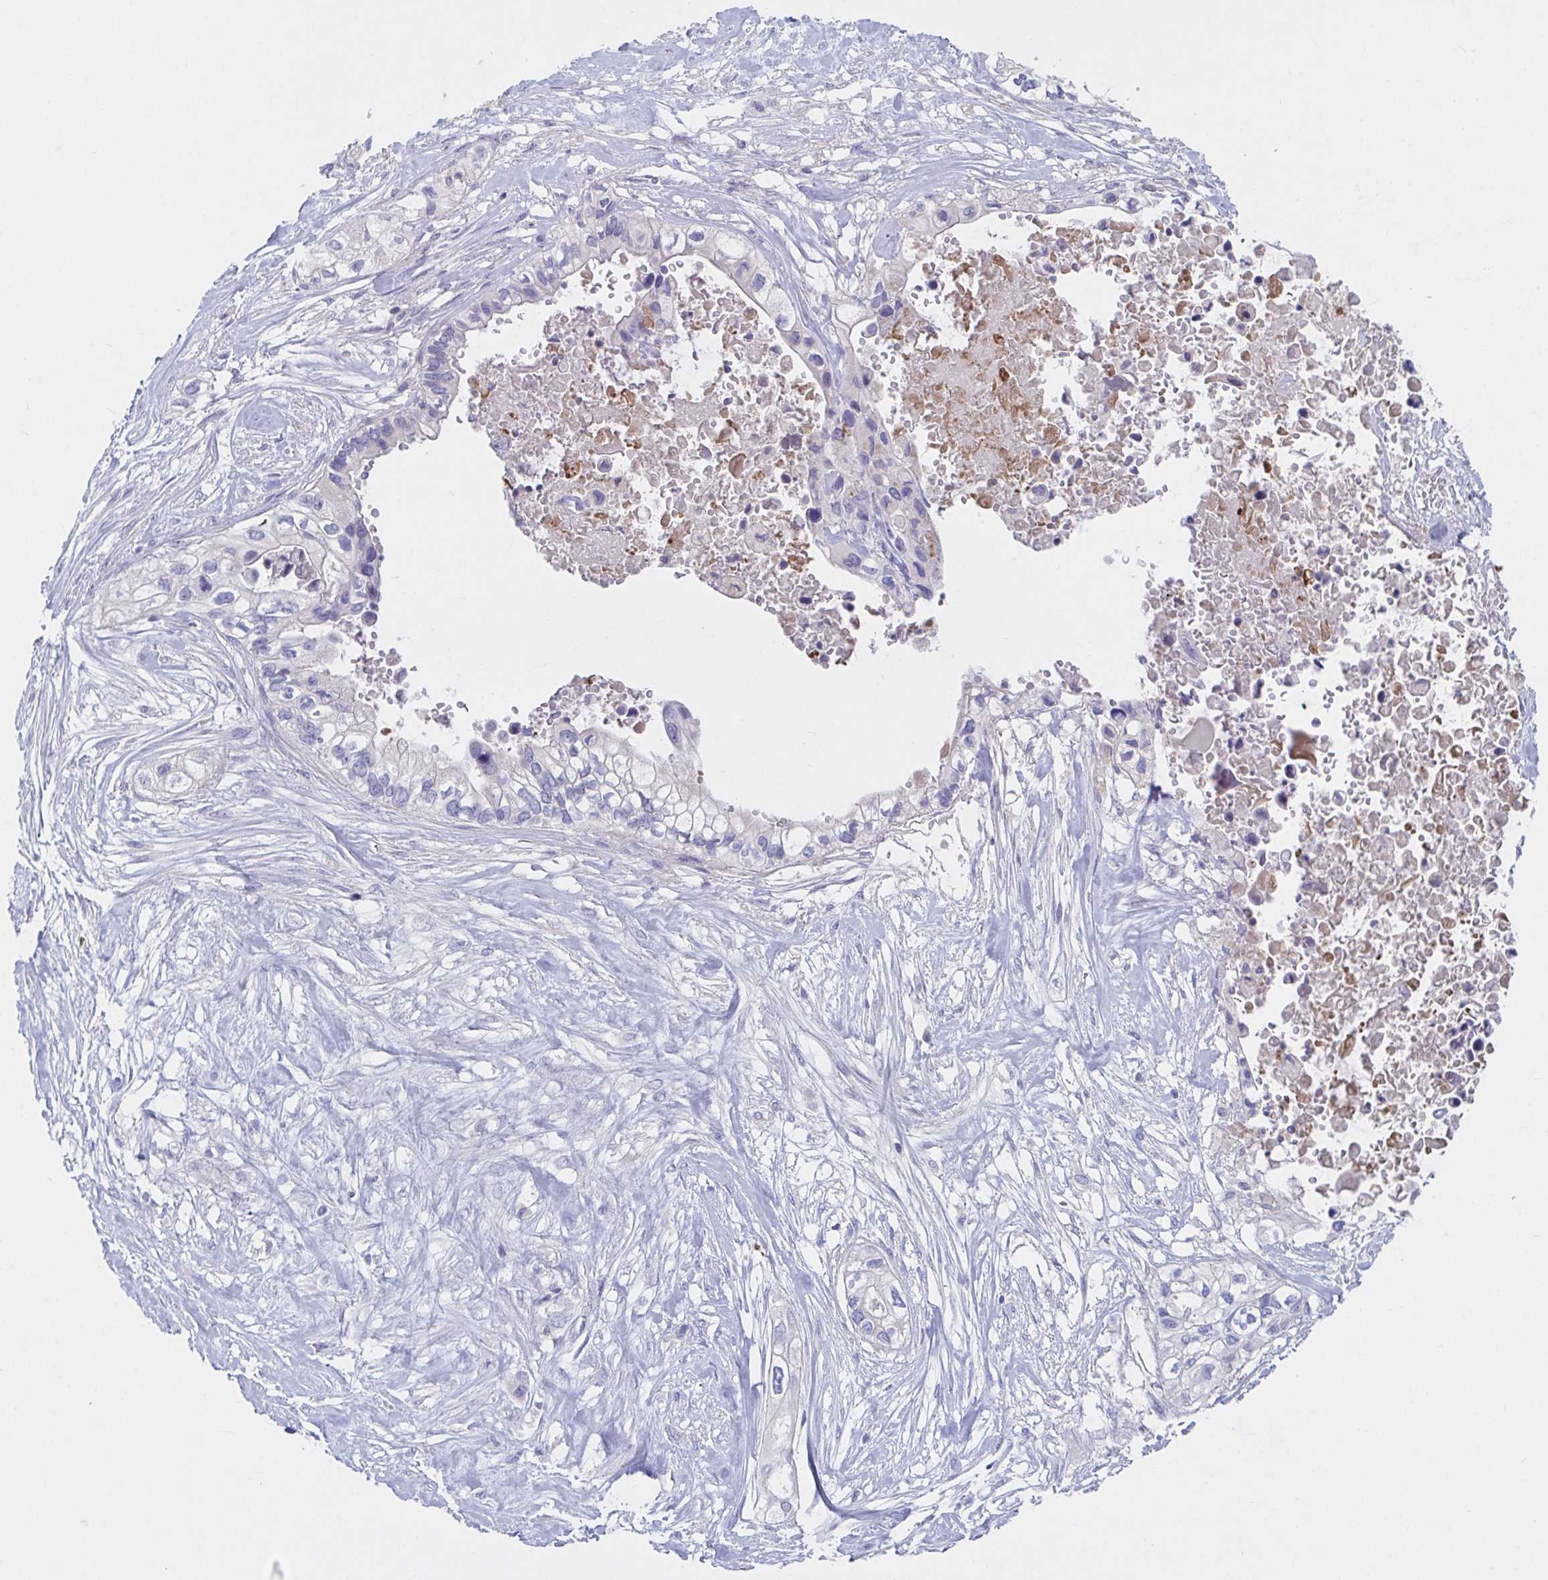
{"staining": {"intensity": "negative", "quantity": "none", "location": "none"}, "tissue": "pancreatic cancer", "cell_type": "Tumor cells", "image_type": "cancer", "snomed": [{"axis": "morphology", "description": "Adenocarcinoma, NOS"}, {"axis": "topography", "description": "Pancreas"}], "caption": "IHC of pancreatic adenocarcinoma reveals no expression in tumor cells. Brightfield microscopy of immunohistochemistry (IHC) stained with DAB (brown) and hematoxylin (blue), captured at high magnification.", "gene": "ZNF561", "patient": {"sex": "female", "age": 63}}